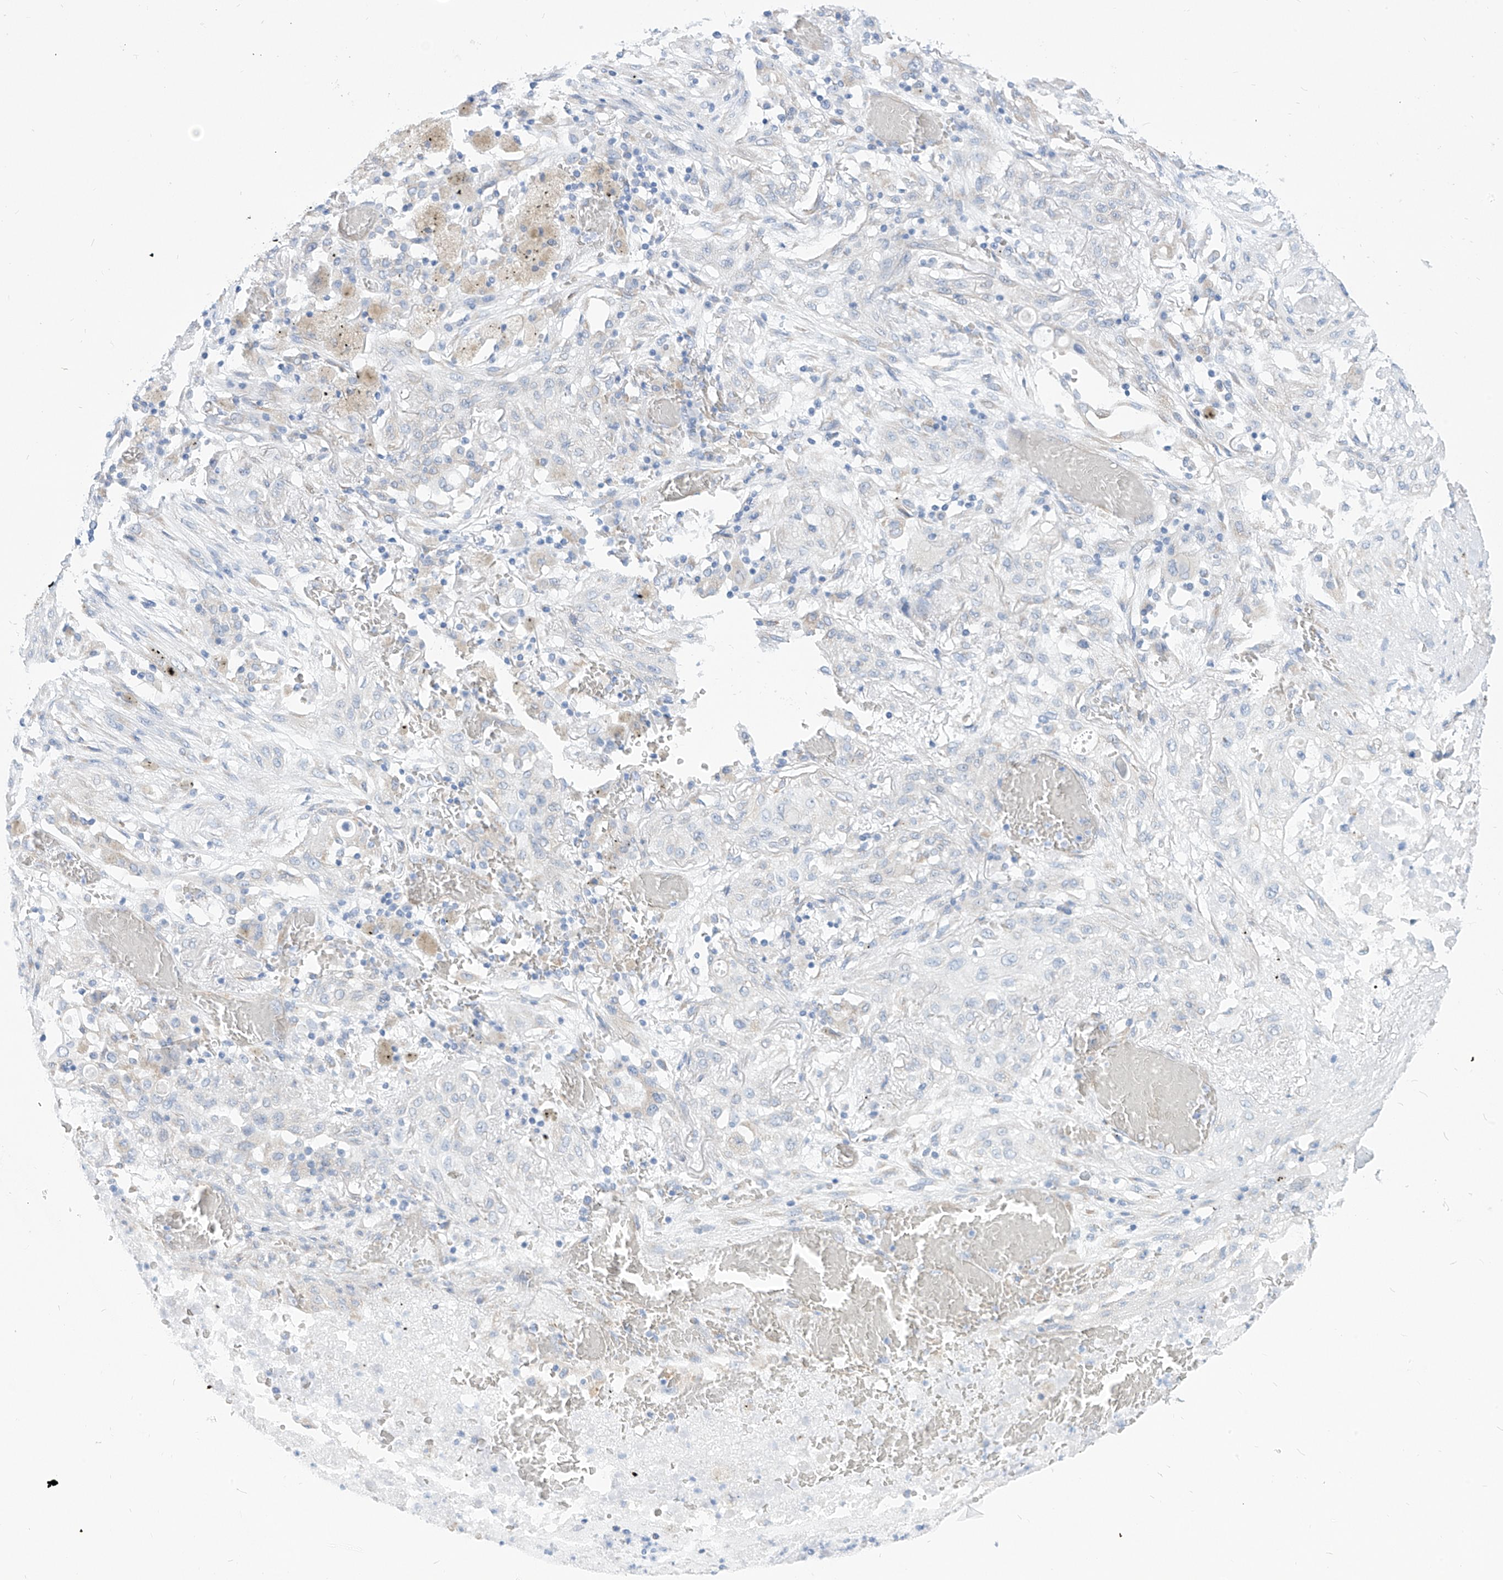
{"staining": {"intensity": "negative", "quantity": "none", "location": "none"}, "tissue": "lung cancer", "cell_type": "Tumor cells", "image_type": "cancer", "snomed": [{"axis": "morphology", "description": "Squamous cell carcinoma, NOS"}, {"axis": "topography", "description": "Lung"}], "caption": "Histopathology image shows no protein staining in tumor cells of lung cancer tissue.", "gene": "RCN2", "patient": {"sex": "female", "age": 47}}